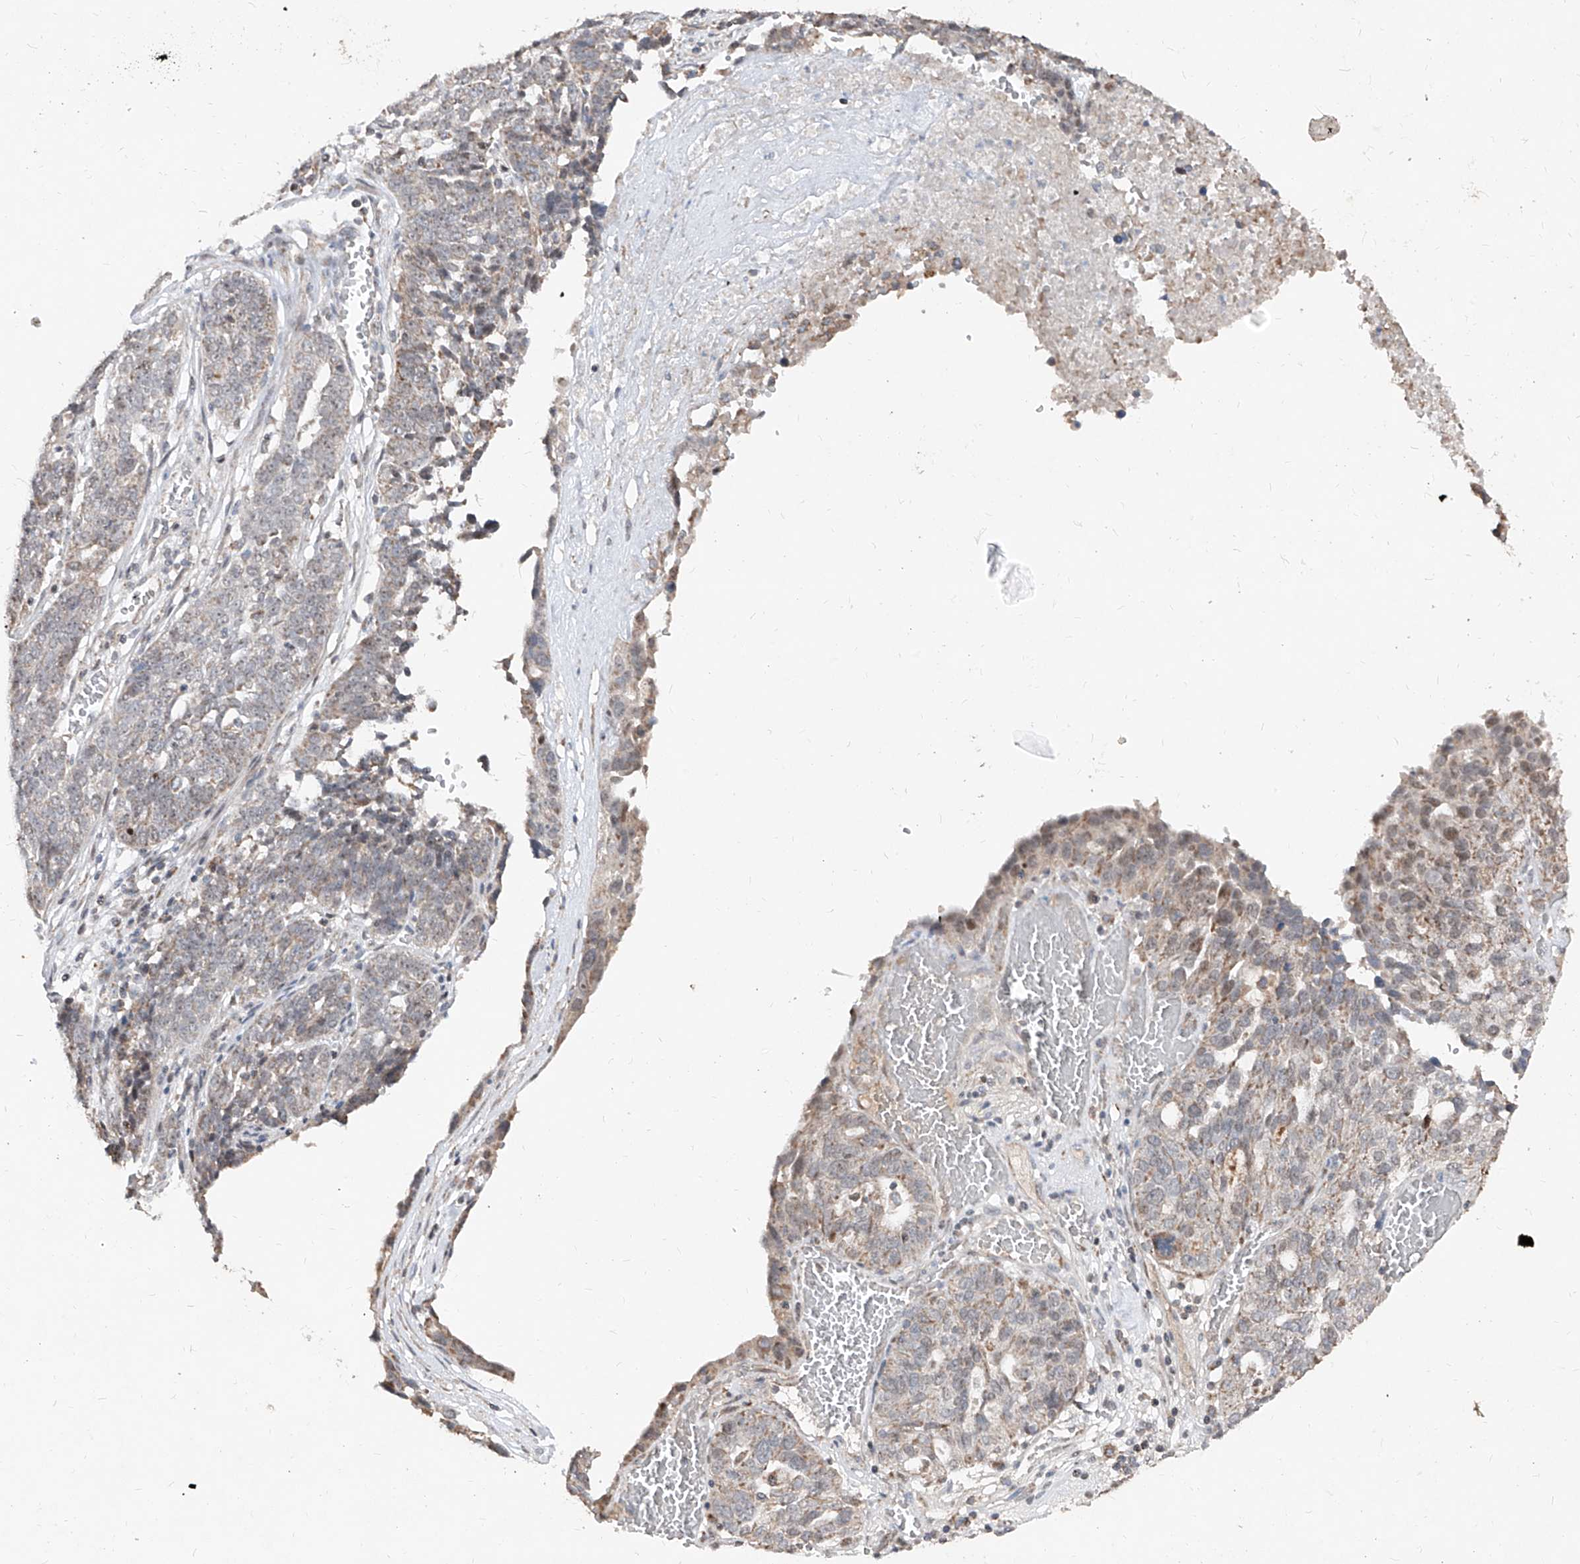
{"staining": {"intensity": "weak", "quantity": "25%-75%", "location": "cytoplasmic/membranous"}, "tissue": "ovarian cancer", "cell_type": "Tumor cells", "image_type": "cancer", "snomed": [{"axis": "morphology", "description": "Cystadenocarcinoma, serous, NOS"}, {"axis": "topography", "description": "Ovary"}], "caption": "Human ovarian serous cystadenocarcinoma stained with a protein marker shows weak staining in tumor cells.", "gene": "NDUFB3", "patient": {"sex": "female", "age": 59}}